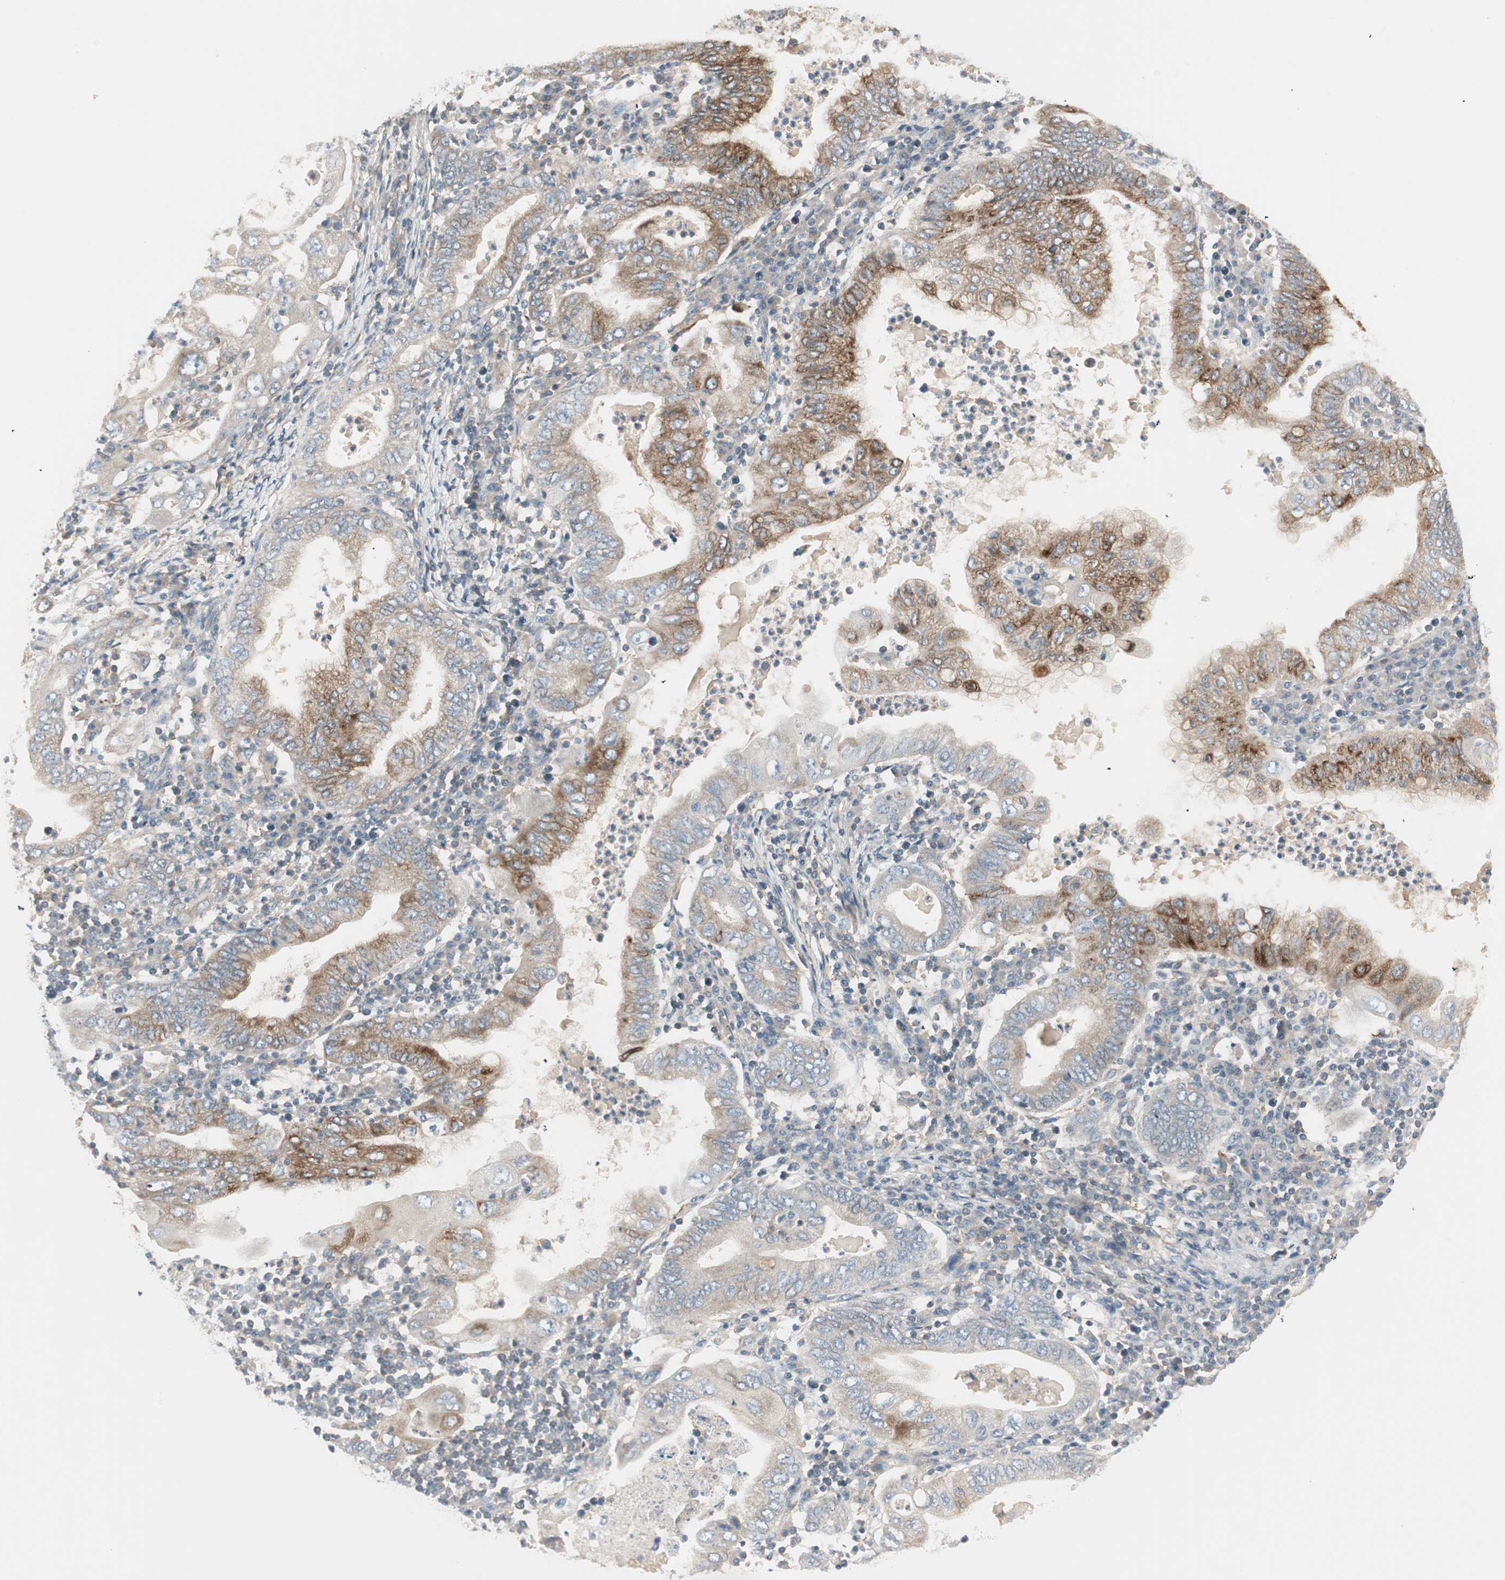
{"staining": {"intensity": "moderate", "quantity": ">75%", "location": "cytoplasmic/membranous"}, "tissue": "stomach cancer", "cell_type": "Tumor cells", "image_type": "cancer", "snomed": [{"axis": "morphology", "description": "Normal tissue, NOS"}, {"axis": "morphology", "description": "Adenocarcinoma, NOS"}, {"axis": "topography", "description": "Esophagus"}, {"axis": "topography", "description": "Stomach, upper"}, {"axis": "topography", "description": "Peripheral nerve tissue"}], "caption": "Protein staining of adenocarcinoma (stomach) tissue reveals moderate cytoplasmic/membranous staining in approximately >75% of tumor cells. The staining was performed using DAB, with brown indicating positive protein expression. Nuclei are stained blue with hematoxylin.", "gene": "ZFP36", "patient": {"sex": "male", "age": 62}}